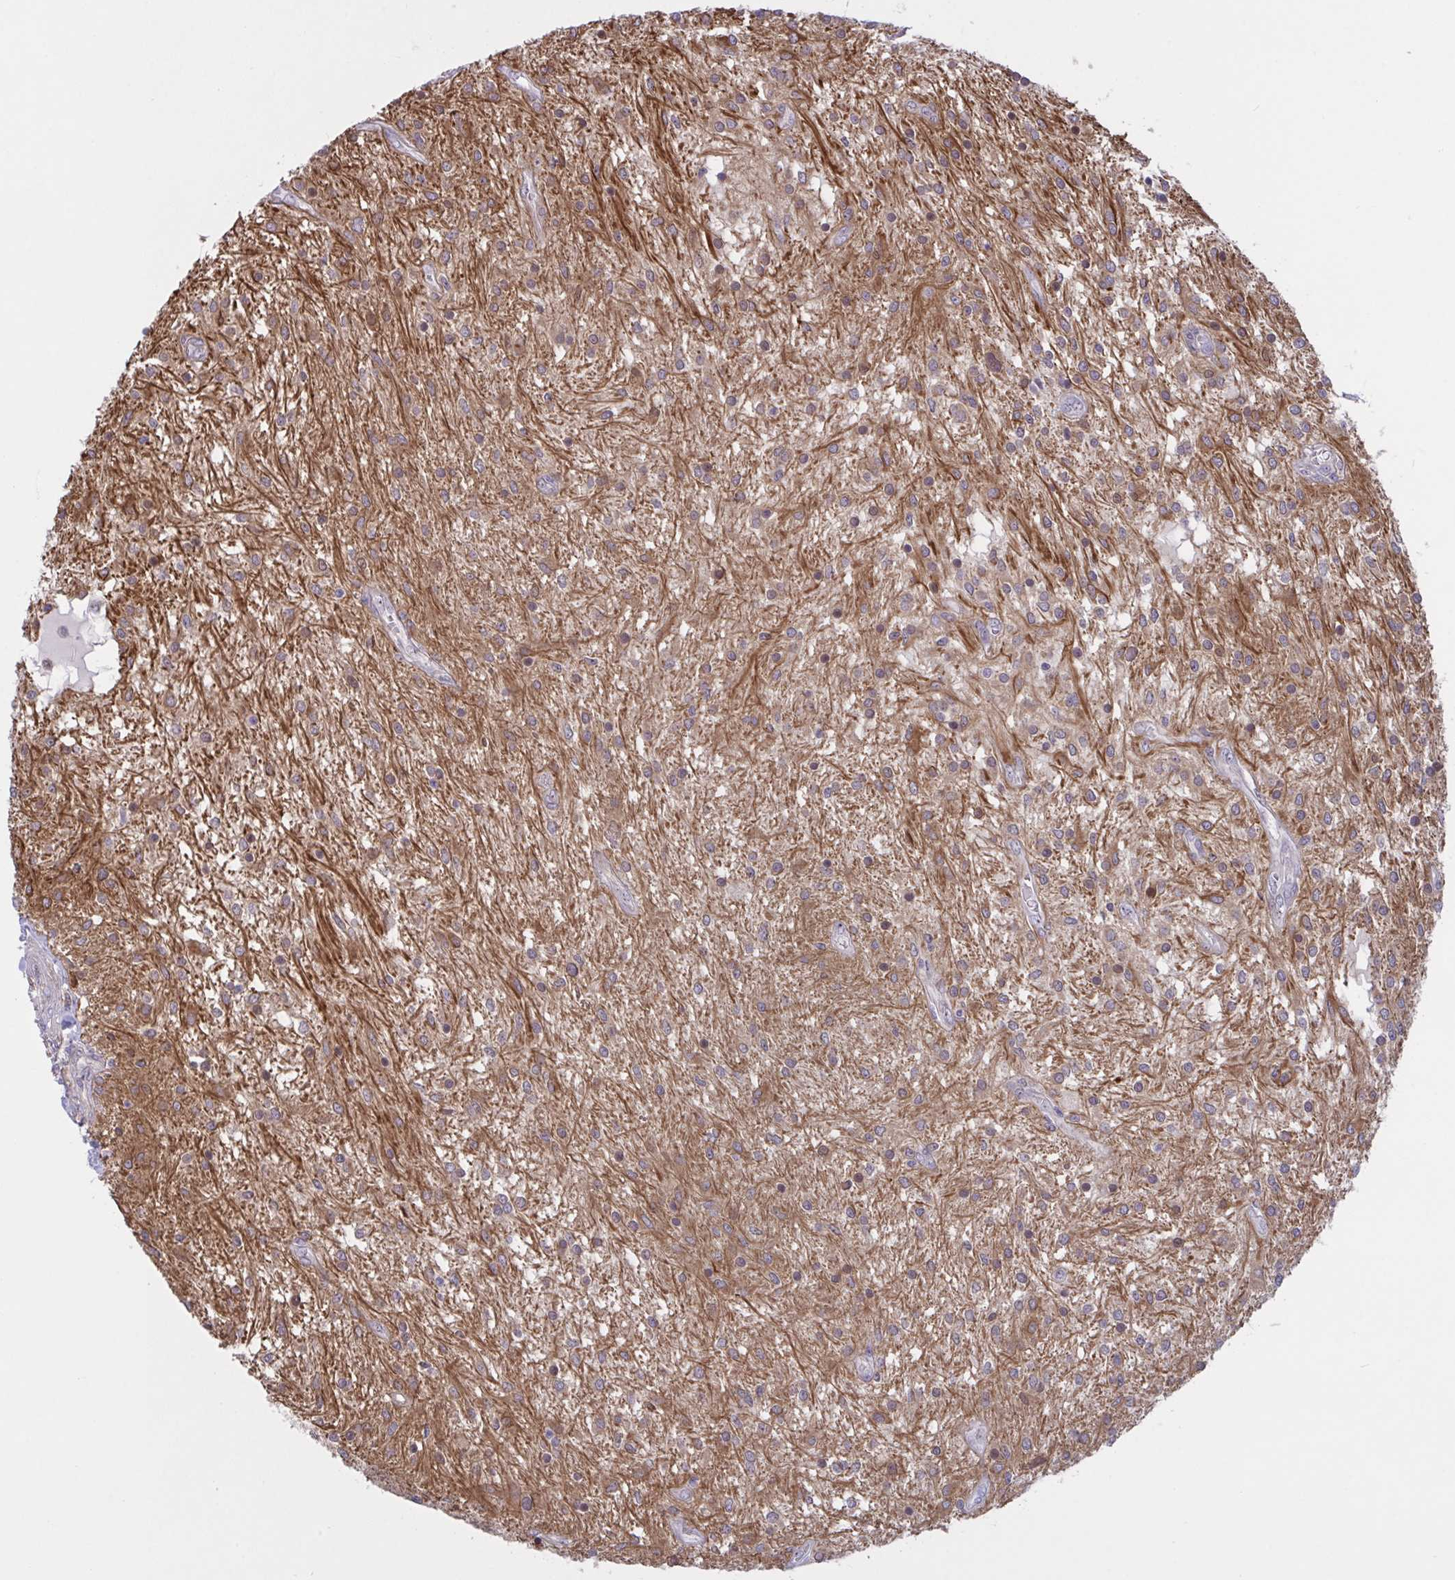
{"staining": {"intensity": "moderate", "quantity": ">75%", "location": "cytoplasmic/membranous"}, "tissue": "glioma", "cell_type": "Tumor cells", "image_type": "cancer", "snomed": [{"axis": "morphology", "description": "Glioma, malignant, Low grade"}, {"axis": "topography", "description": "Cerebellum"}], "caption": "DAB immunohistochemical staining of malignant low-grade glioma shows moderate cytoplasmic/membranous protein staining in approximately >75% of tumor cells. (Stains: DAB in brown, nuclei in blue, Microscopy: brightfield microscopy at high magnification).", "gene": "PRRT4", "patient": {"sex": "female", "age": 14}}